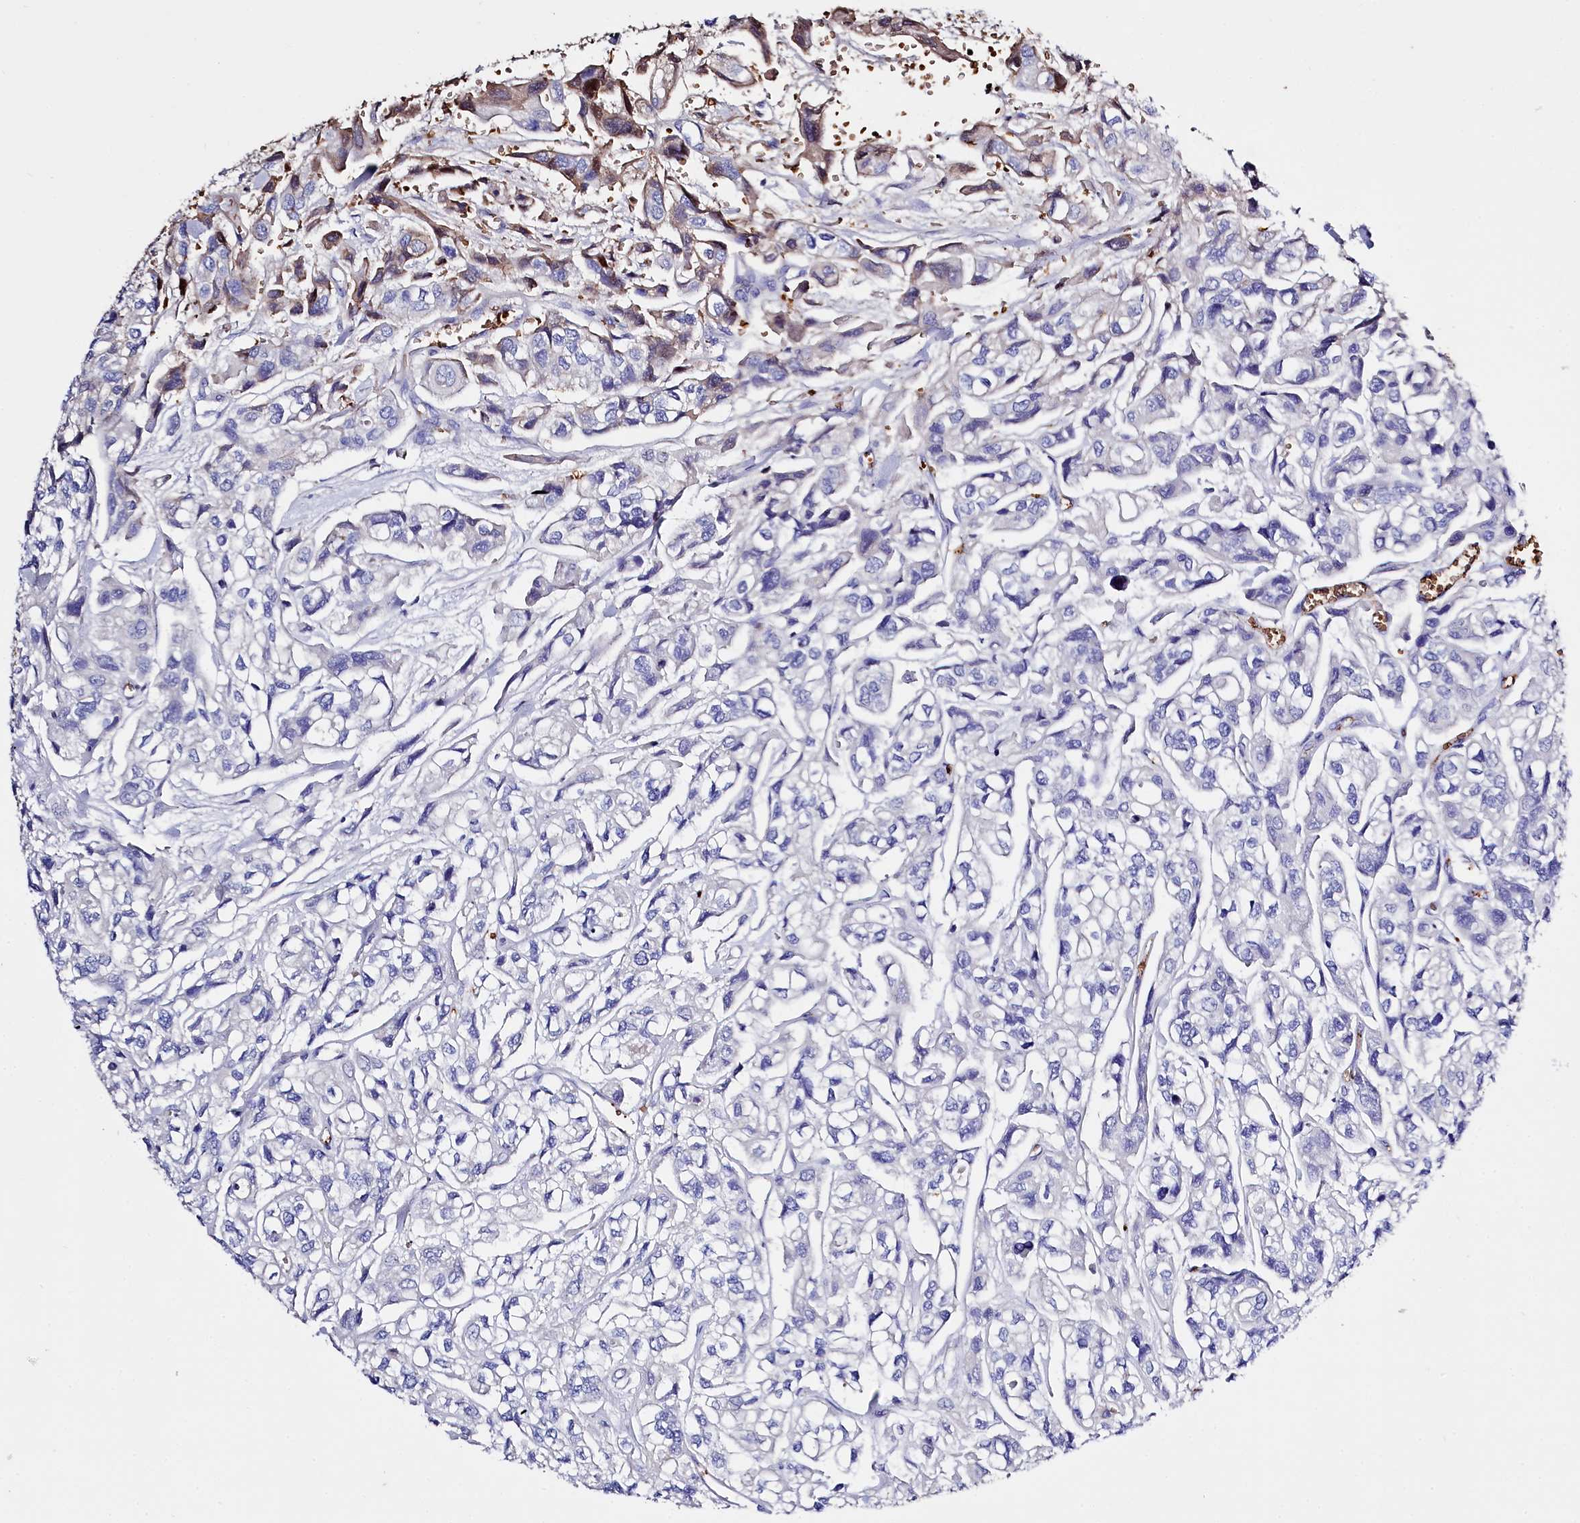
{"staining": {"intensity": "weak", "quantity": "<25%", "location": "cytoplasmic/membranous"}, "tissue": "urothelial cancer", "cell_type": "Tumor cells", "image_type": "cancer", "snomed": [{"axis": "morphology", "description": "Urothelial carcinoma, High grade"}, {"axis": "topography", "description": "Urinary bladder"}], "caption": "This is an immunohistochemistry image of human urothelial cancer. There is no staining in tumor cells.", "gene": "RPUSD3", "patient": {"sex": "male", "age": 67}}